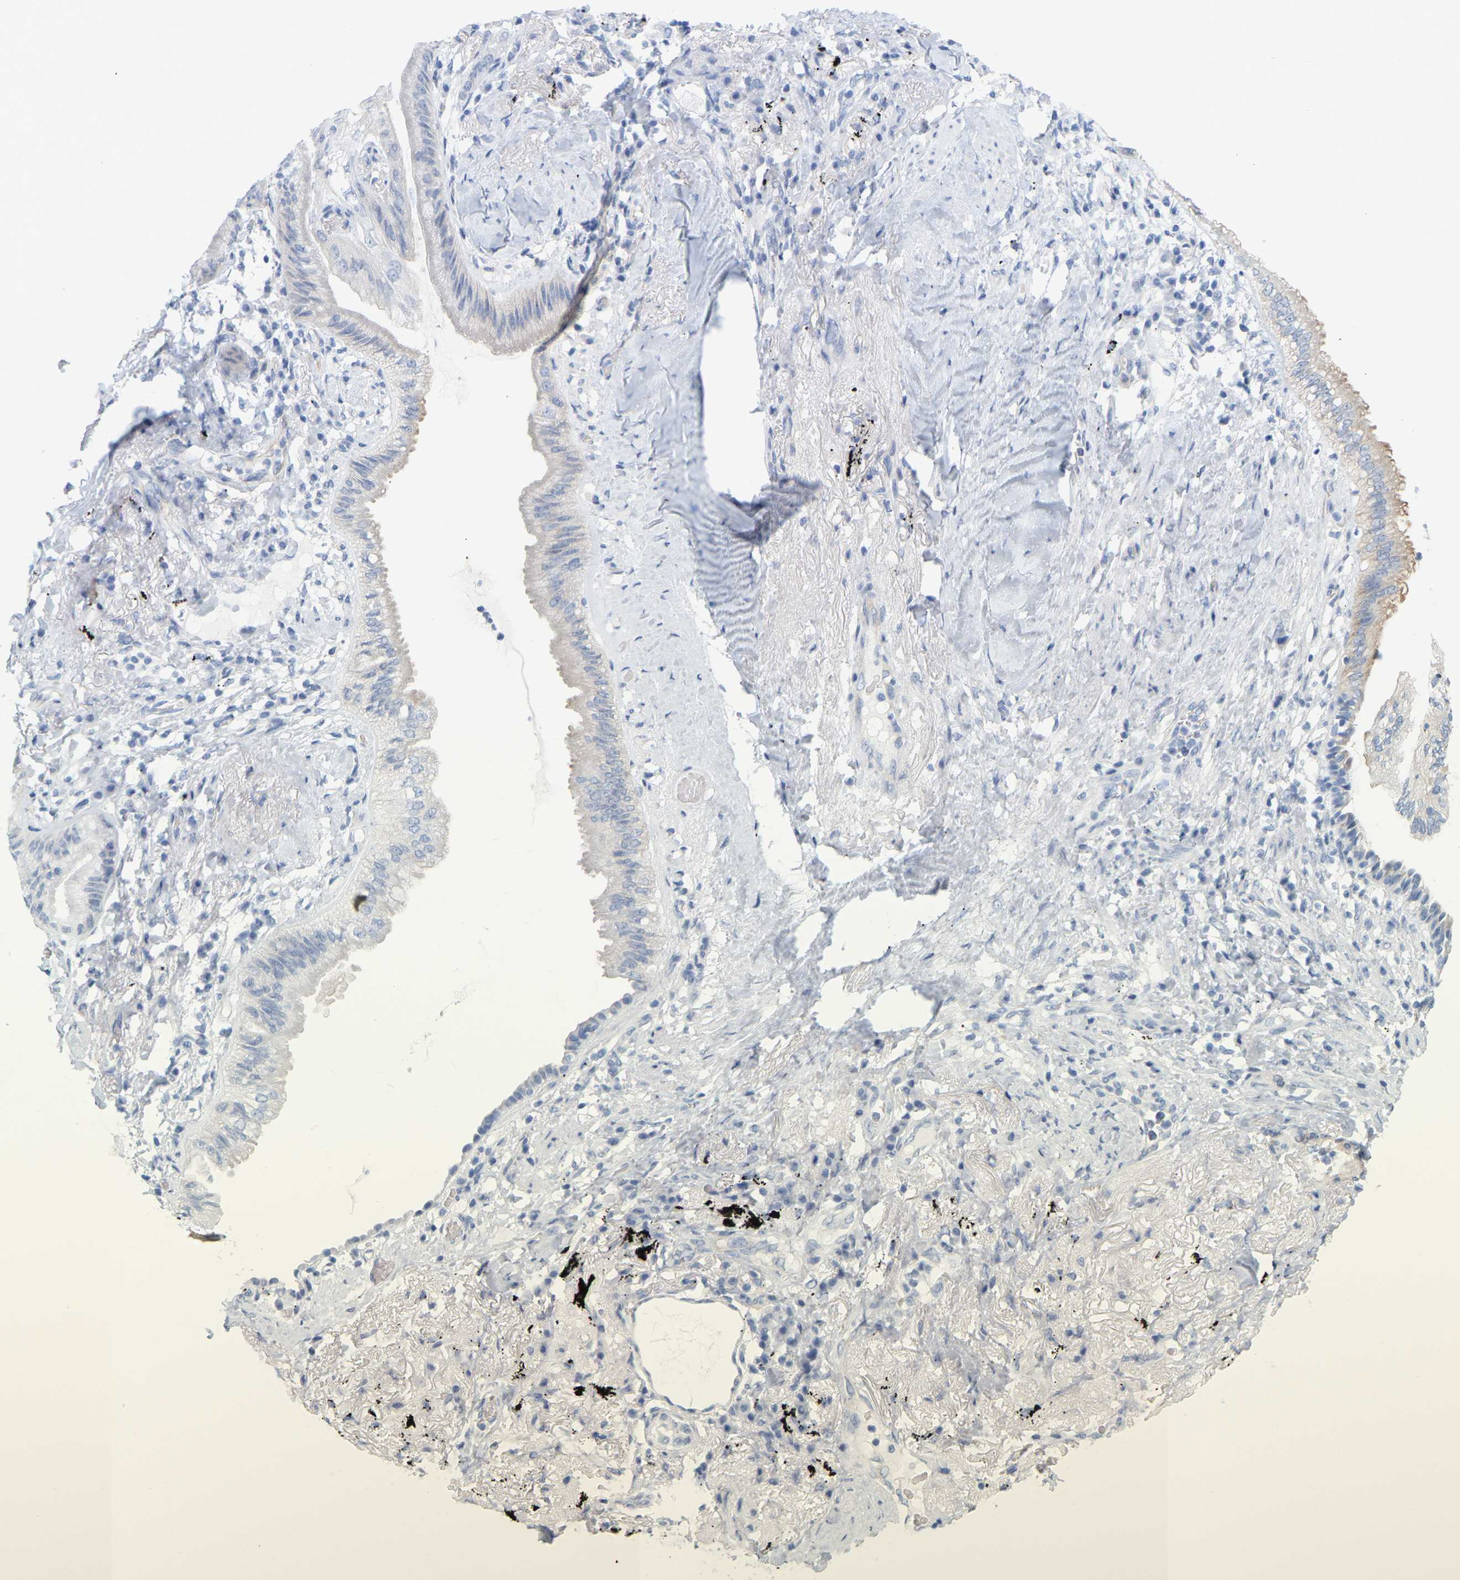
{"staining": {"intensity": "negative", "quantity": "none", "location": "none"}, "tissue": "lung cancer", "cell_type": "Tumor cells", "image_type": "cancer", "snomed": [{"axis": "morphology", "description": "Normal tissue, NOS"}, {"axis": "morphology", "description": "Adenocarcinoma, NOS"}, {"axis": "topography", "description": "Bronchus"}, {"axis": "topography", "description": "Lung"}], "caption": "IHC histopathology image of human lung adenocarcinoma stained for a protein (brown), which displays no expression in tumor cells.", "gene": "RAPH1", "patient": {"sex": "female", "age": 70}}